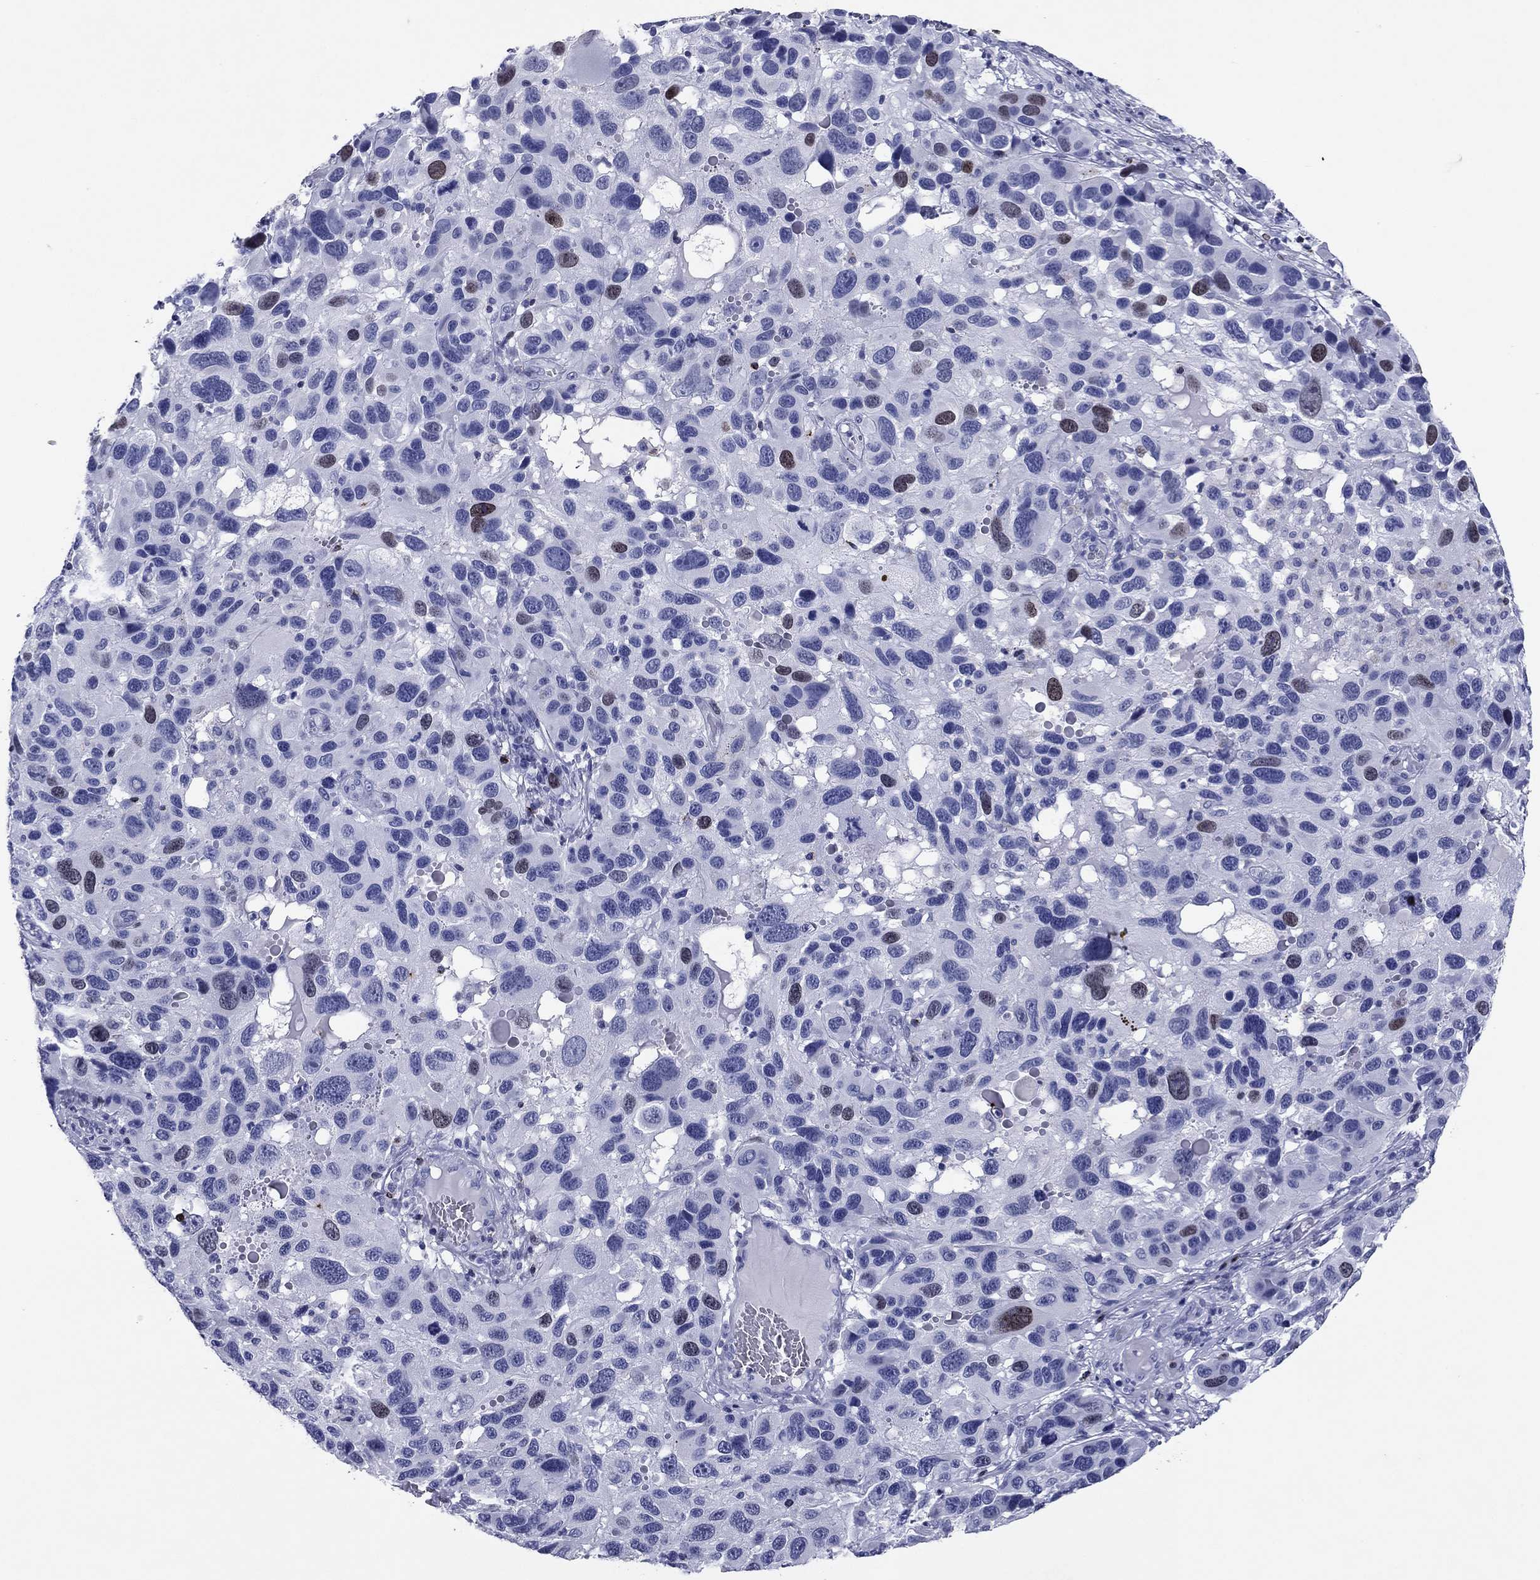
{"staining": {"intensity": "moderate", "quantity": "<25%", "location": "nuclear"}, "tissue": "melanoma", "cell_type": "Tumor cells", "image_type": "cancer", "snomed": [{"axis": "morphology", "description": "Malignant melanoma, NOS"}, {"axis": "topography", "description": "Skin"}], "caption": "Immunohistochemical staining of malignant melanoma reveals moderate nuclear protein staining in approximately <25% of tumor cells. (Brightfield microscopy of DAB IHC at high magnification).", "gene": "GZMK", "patient": {"sex": "male", "age": 53}}